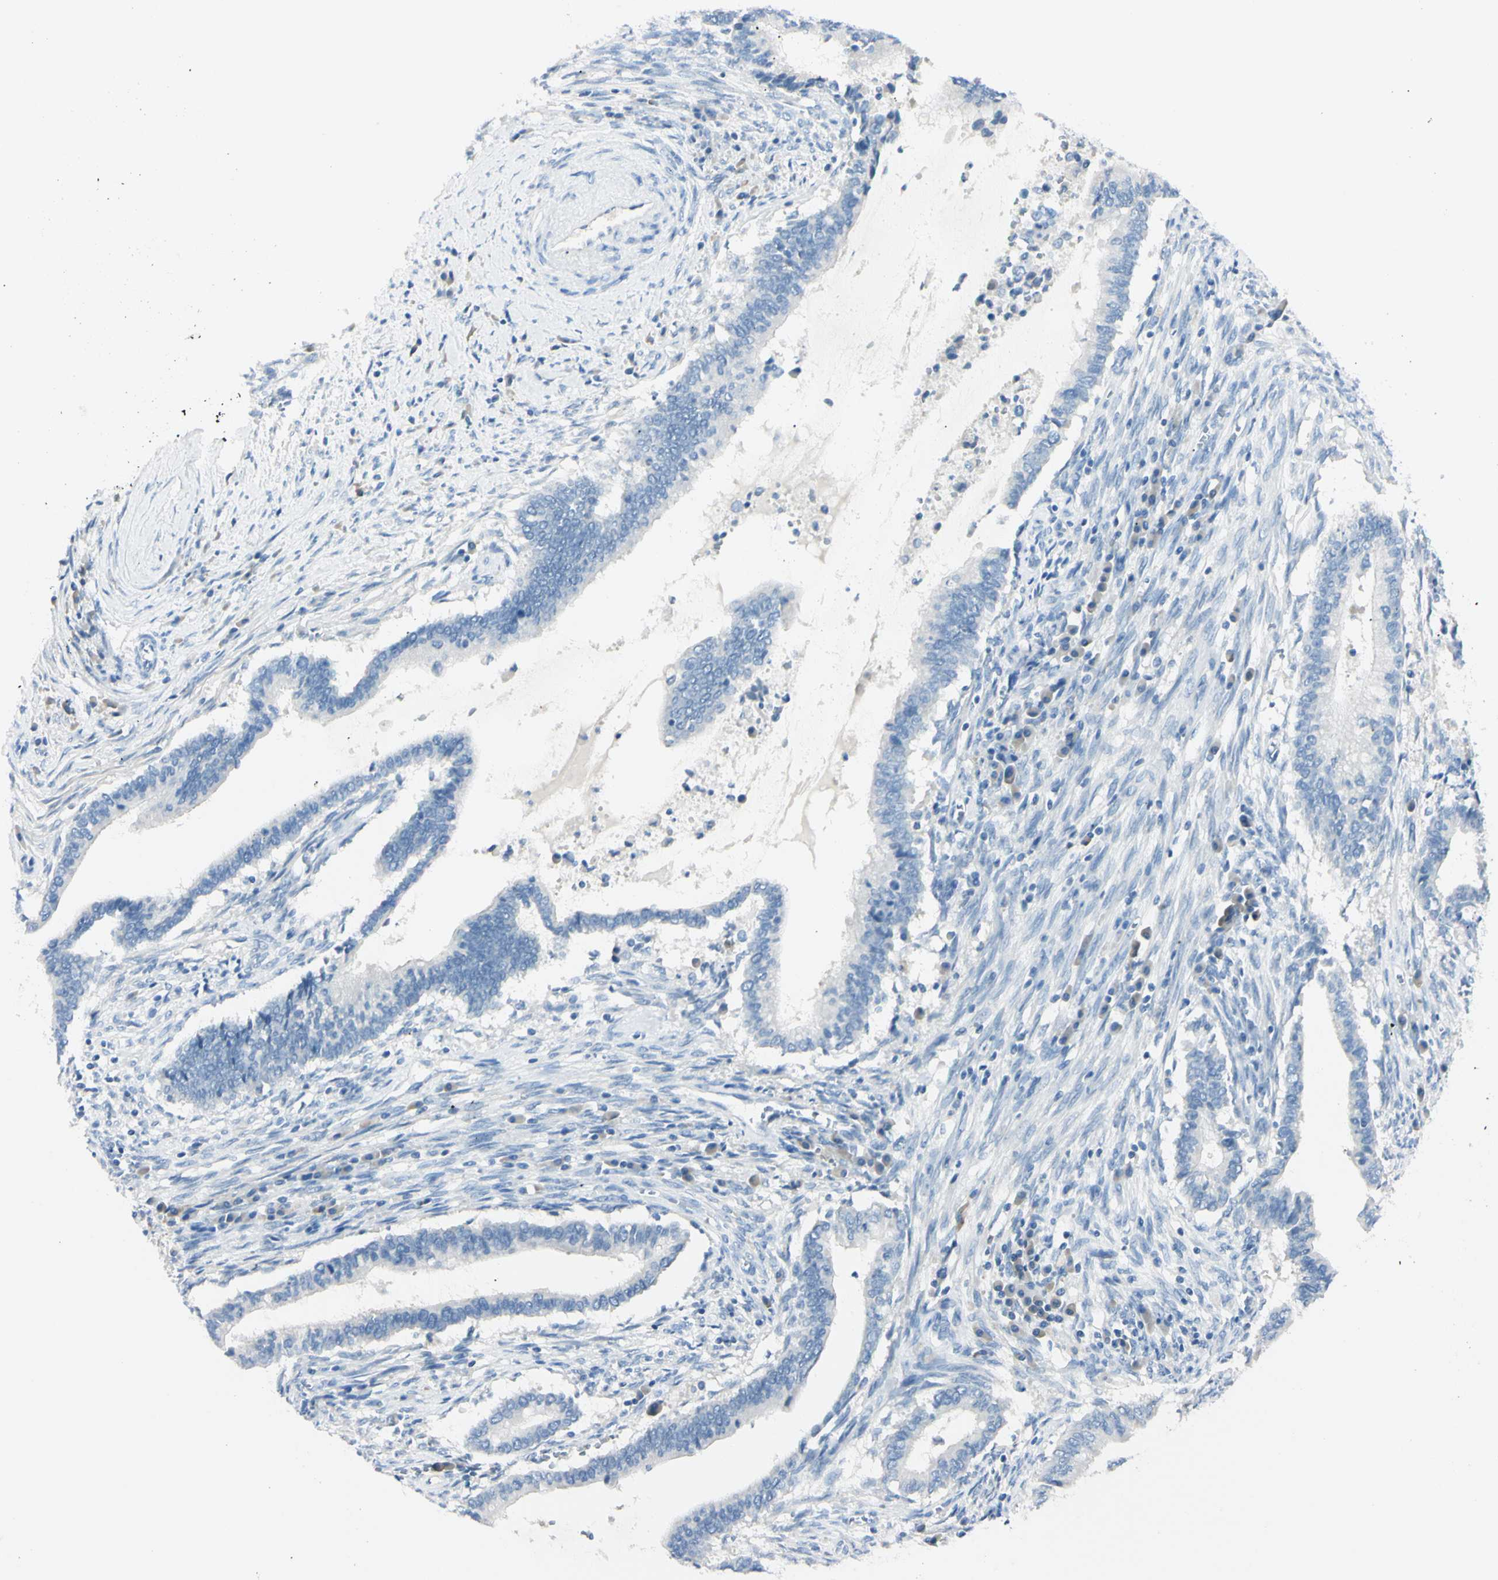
{"staining": {"intensity": "negative", "quantity": "none", "location": "none"}, "tissue": "cervical cancer", "cell_type": "Tumor cells", "image_type": "cancer", "snomed": [{"axis": "morphology", "description": "Adenocarcinoma, NOS"}, {"axis": "topography", "description": "Cervix"}], "caption": "Immunohistochemistry of human cervical cancer displays no positivity in tumor cells.", "gene": "FOLH1", "patient": {"sex": "female", "age": 44}}